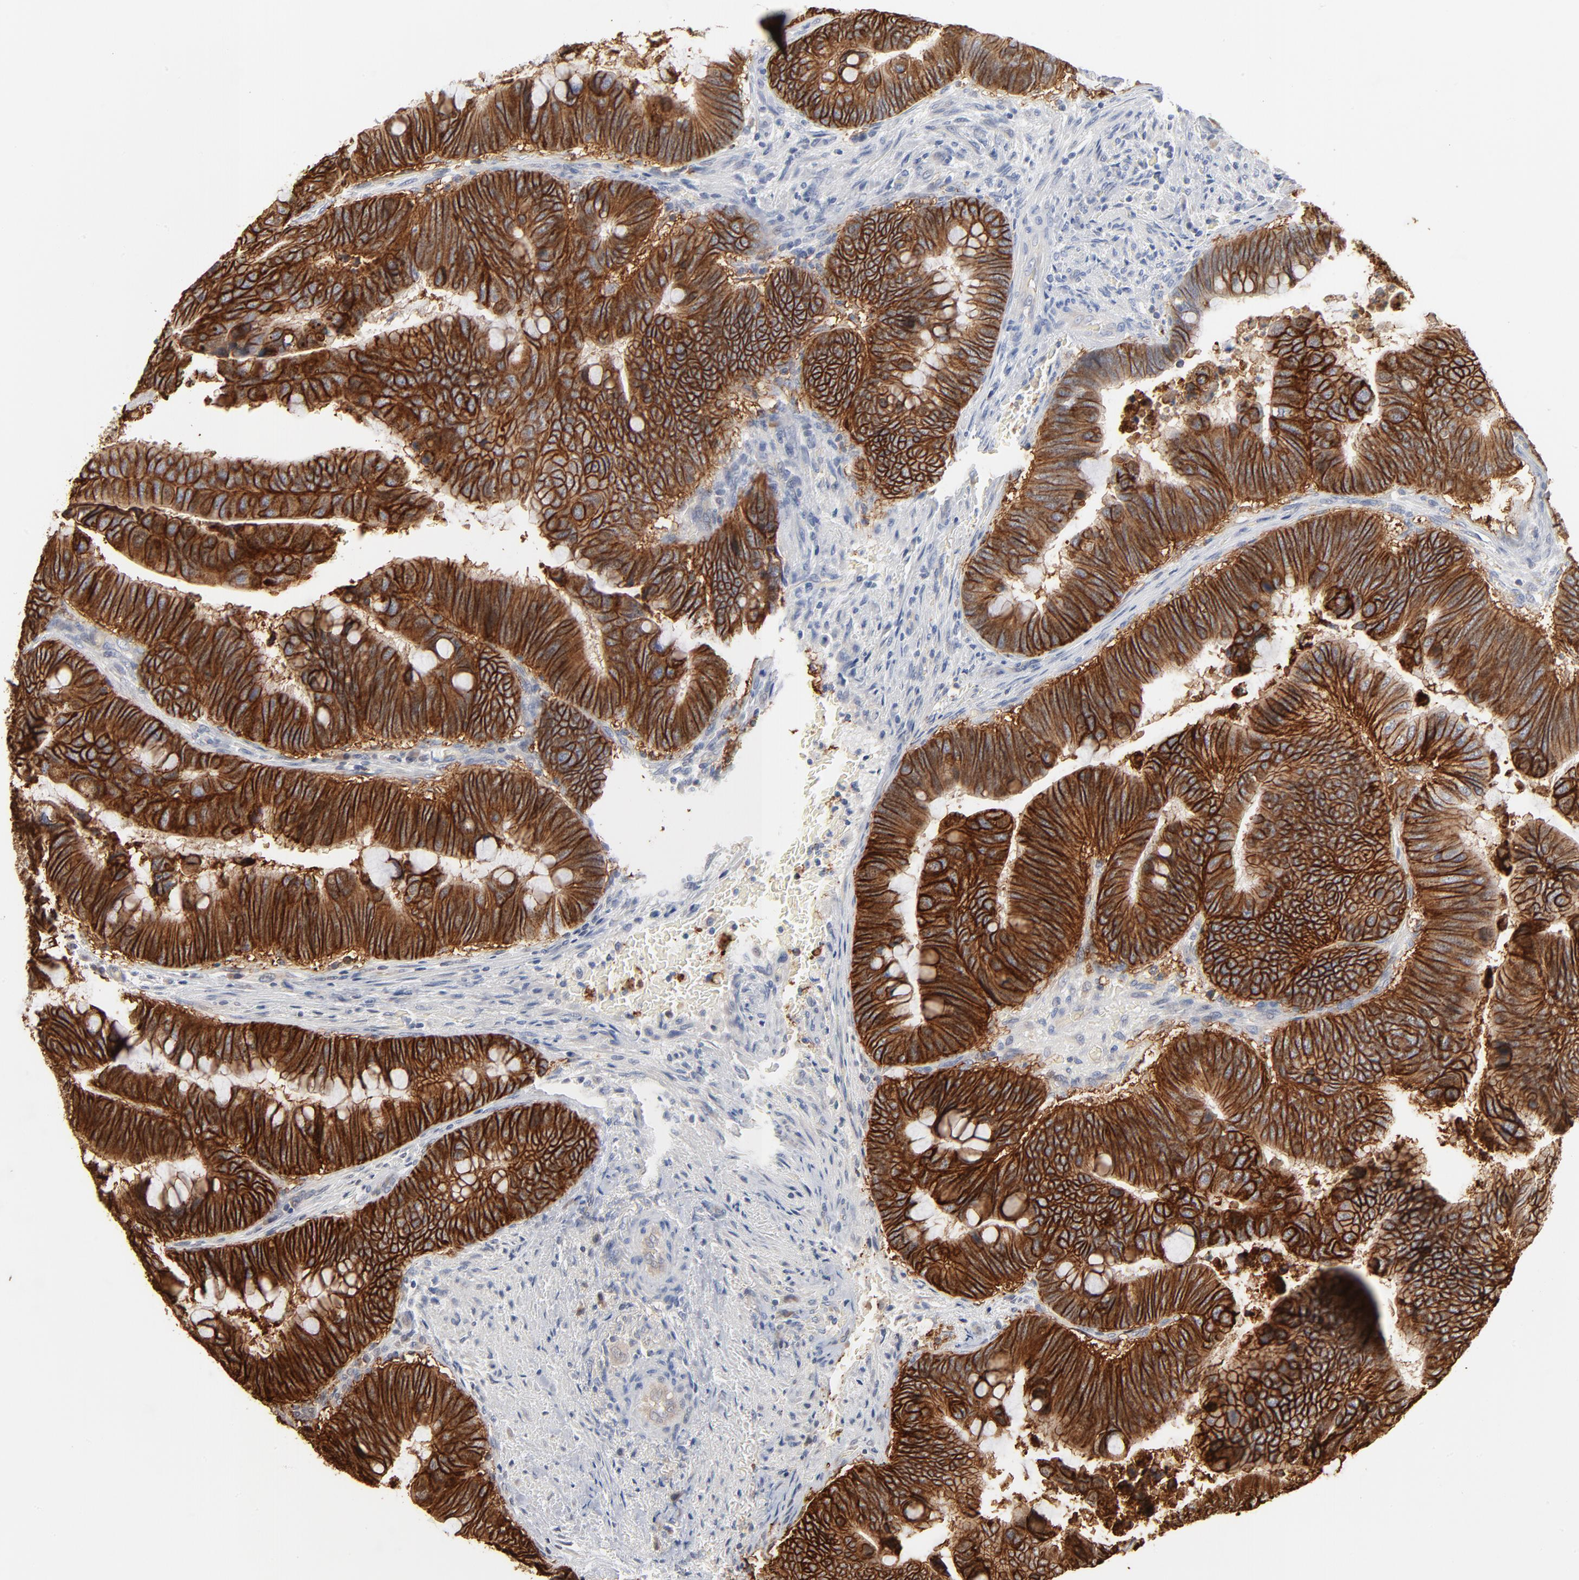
{"staining": {"intensity": "strong", "quantity": ">75%", "location": "cytoplasmic/membranous"}, "tissue": "colorectal cancer", "cell_type": "Tumor cells", "image_type": "cancer", "snomed": [{"axis": "morphology", "description": "Normal tissue, NOS"}, {"axis": "morphology", "description": "Adenocarcinoma, NOS"}, {"axis": "topography", "description": "Rectum"}], "caption": "Adenocarcinoma (colorectal) was stained to show a protein in brown. There is high levels of strong cytoplasmic/membranous expression in about >75% of tumor cells.", "gene": "EPCAM", "patient": {"sex": "male", "age": 92}}